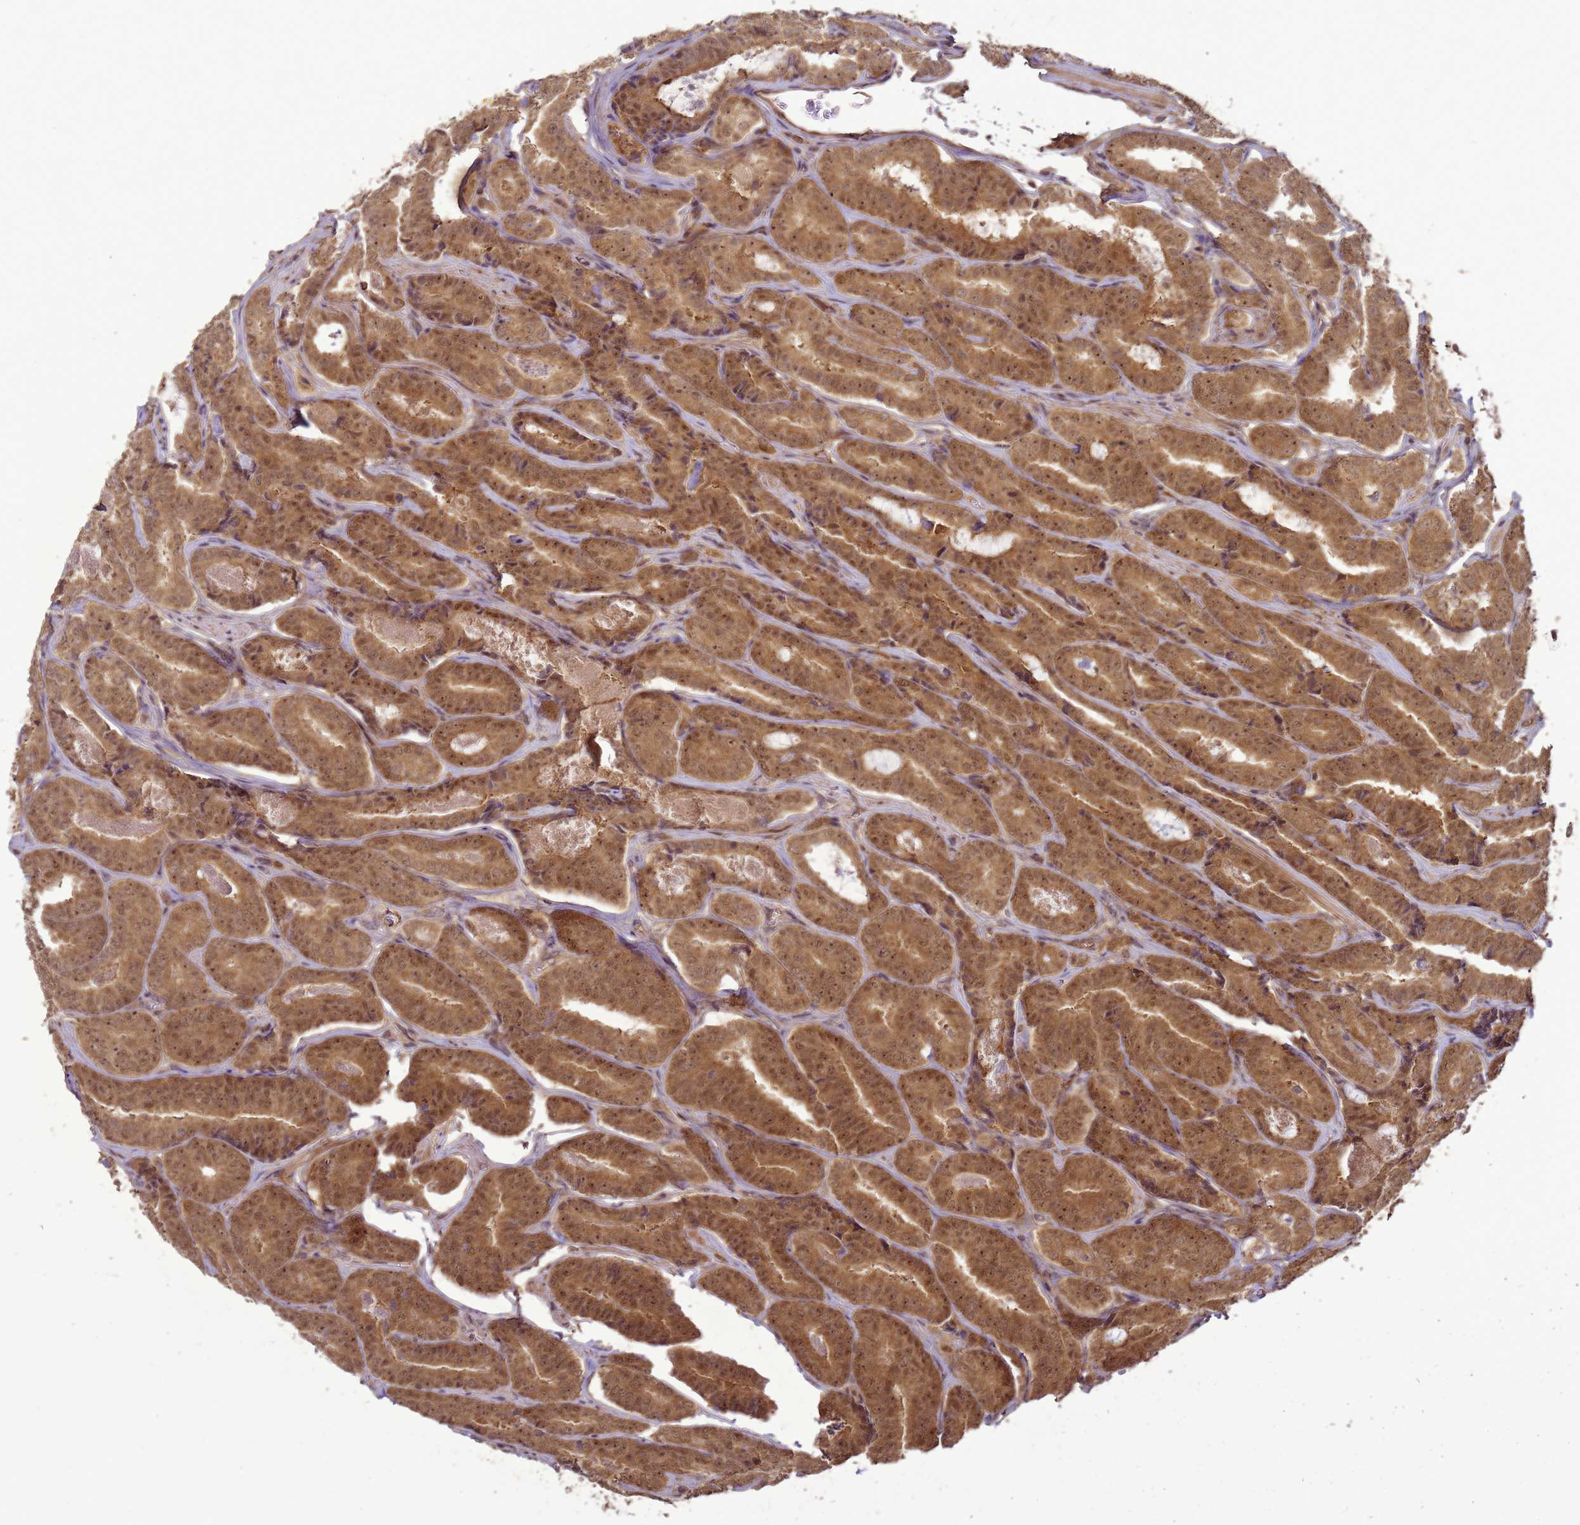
{"staining": {"intensity": "moderate", "quantity": ">75%", "location": "cytoplasmic/membranous,nuclear"}, "tissue": "prostate cancer", "cell_type": "Tumor cells", "image_type": "cancer", "snomed": [{"axis": "morphology", "description": "Adenocarcinoma, High grade"}, {"axis": "topography", "description": "Prostate"}], "caption": "Human prostate cancer stained for a protein (brown) reveals moderate cytoplasmic/membranous and nuclear positive expression in approximately >75% of tumor cells.", "gene": "CRBN", "patient": {"sex": "male", "age": 72}}